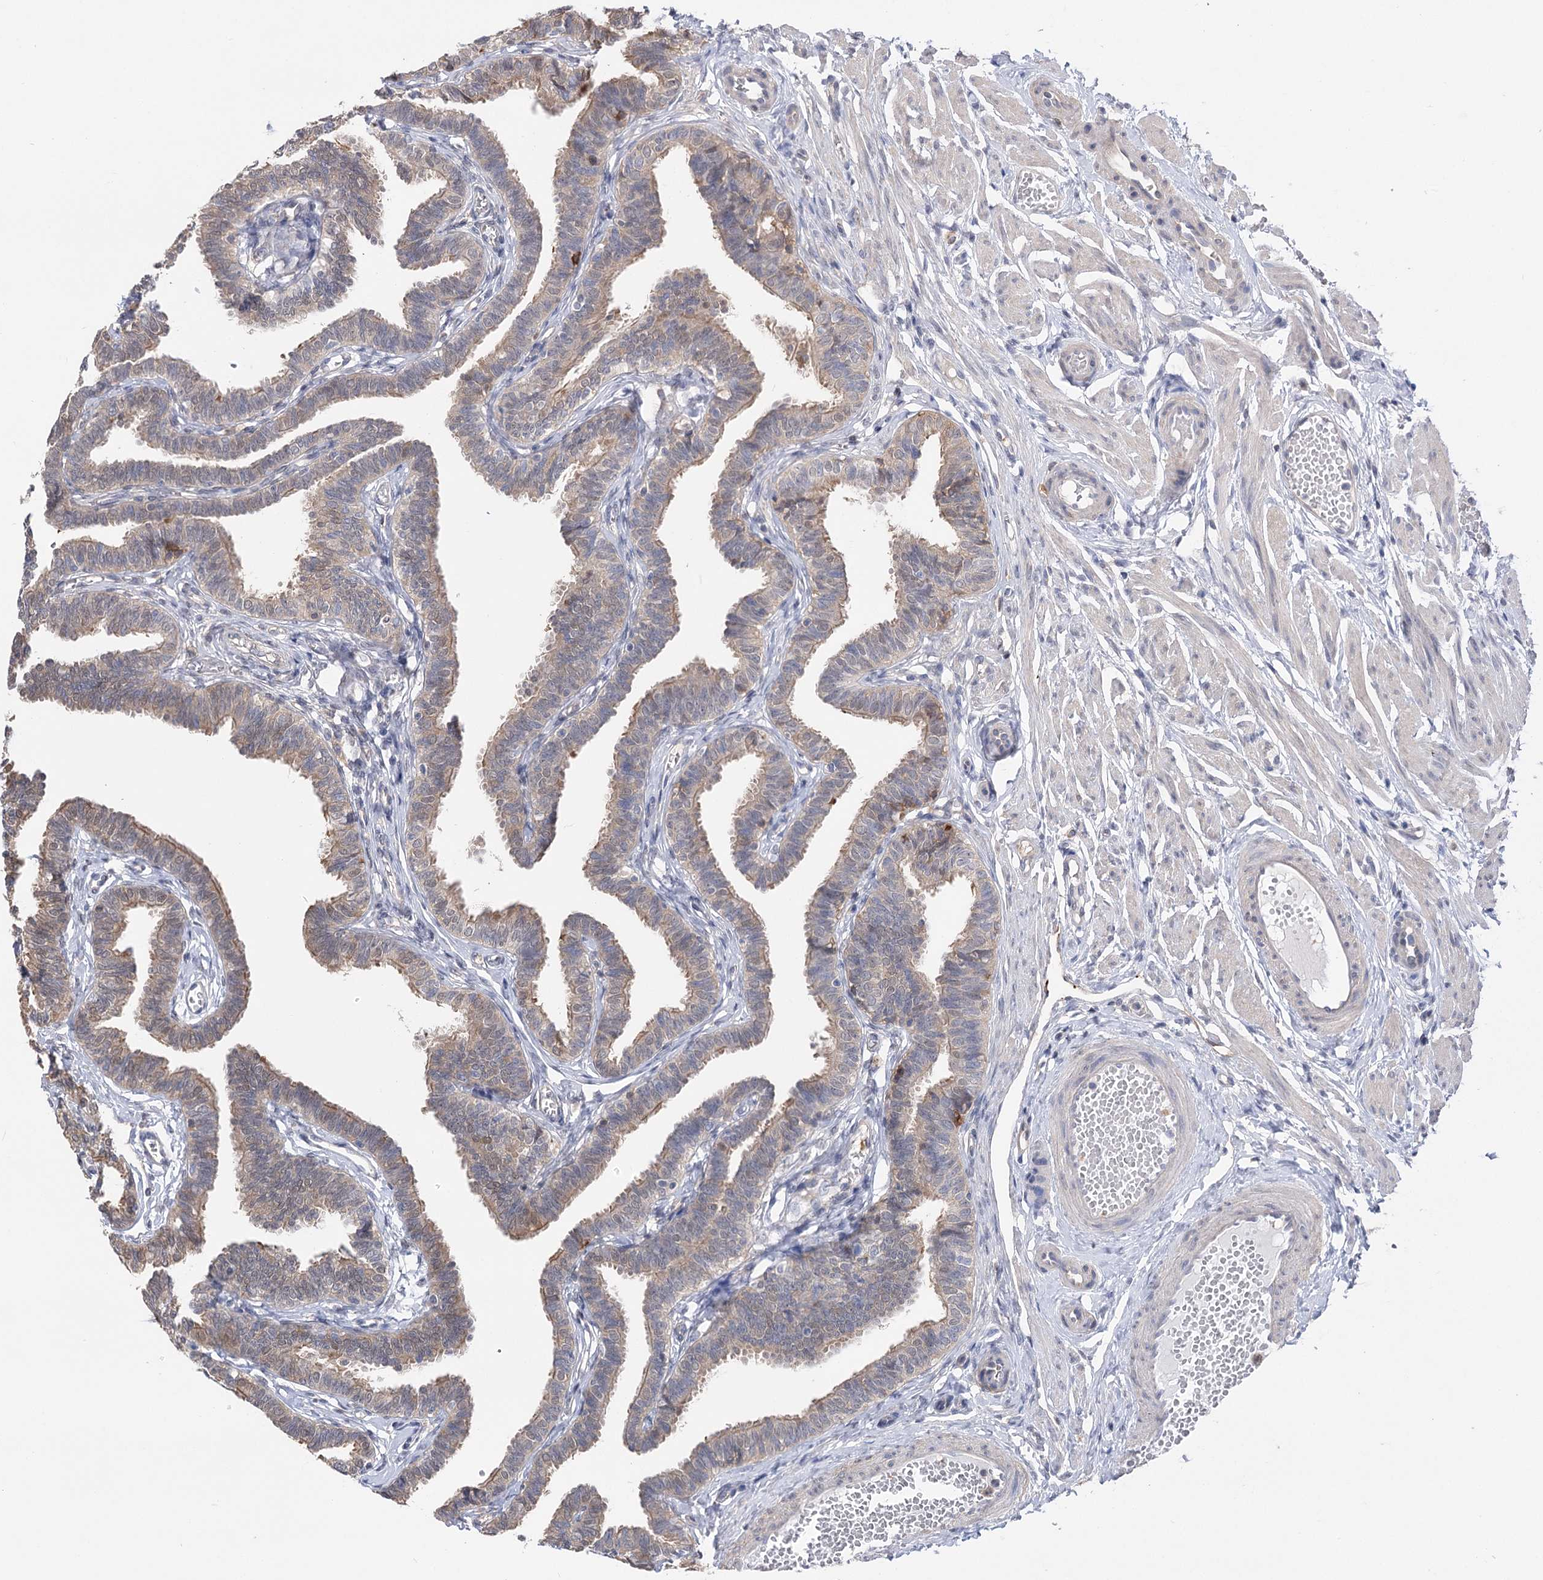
{"staining": {"intensity": "weak", "quantity": "25%-75%", "location": "cytoplasmic/membranous"}, "tissue": "fallopian tube", "cell_type": "Glandular cells", "image_type": "normal", "snomed": [{"axis": "morphology", "description": "Normal tissue, NOS"}, {"axis": "topography", "description": "Fallopian tube"}, {"axis": "topography", "description": "Ovary"}], "caption": "Protein staining shows weak cytoplasmic/membranous staining in approximately 25%-75% of glandular cells in normal fallopian tube. The staining was performed using DAB, with brown indicating positive protein expression. Nuclei are stained blue with hematoxylin.", "gene": "UGP2", "patient": {"sex": "female", "age": 23}}